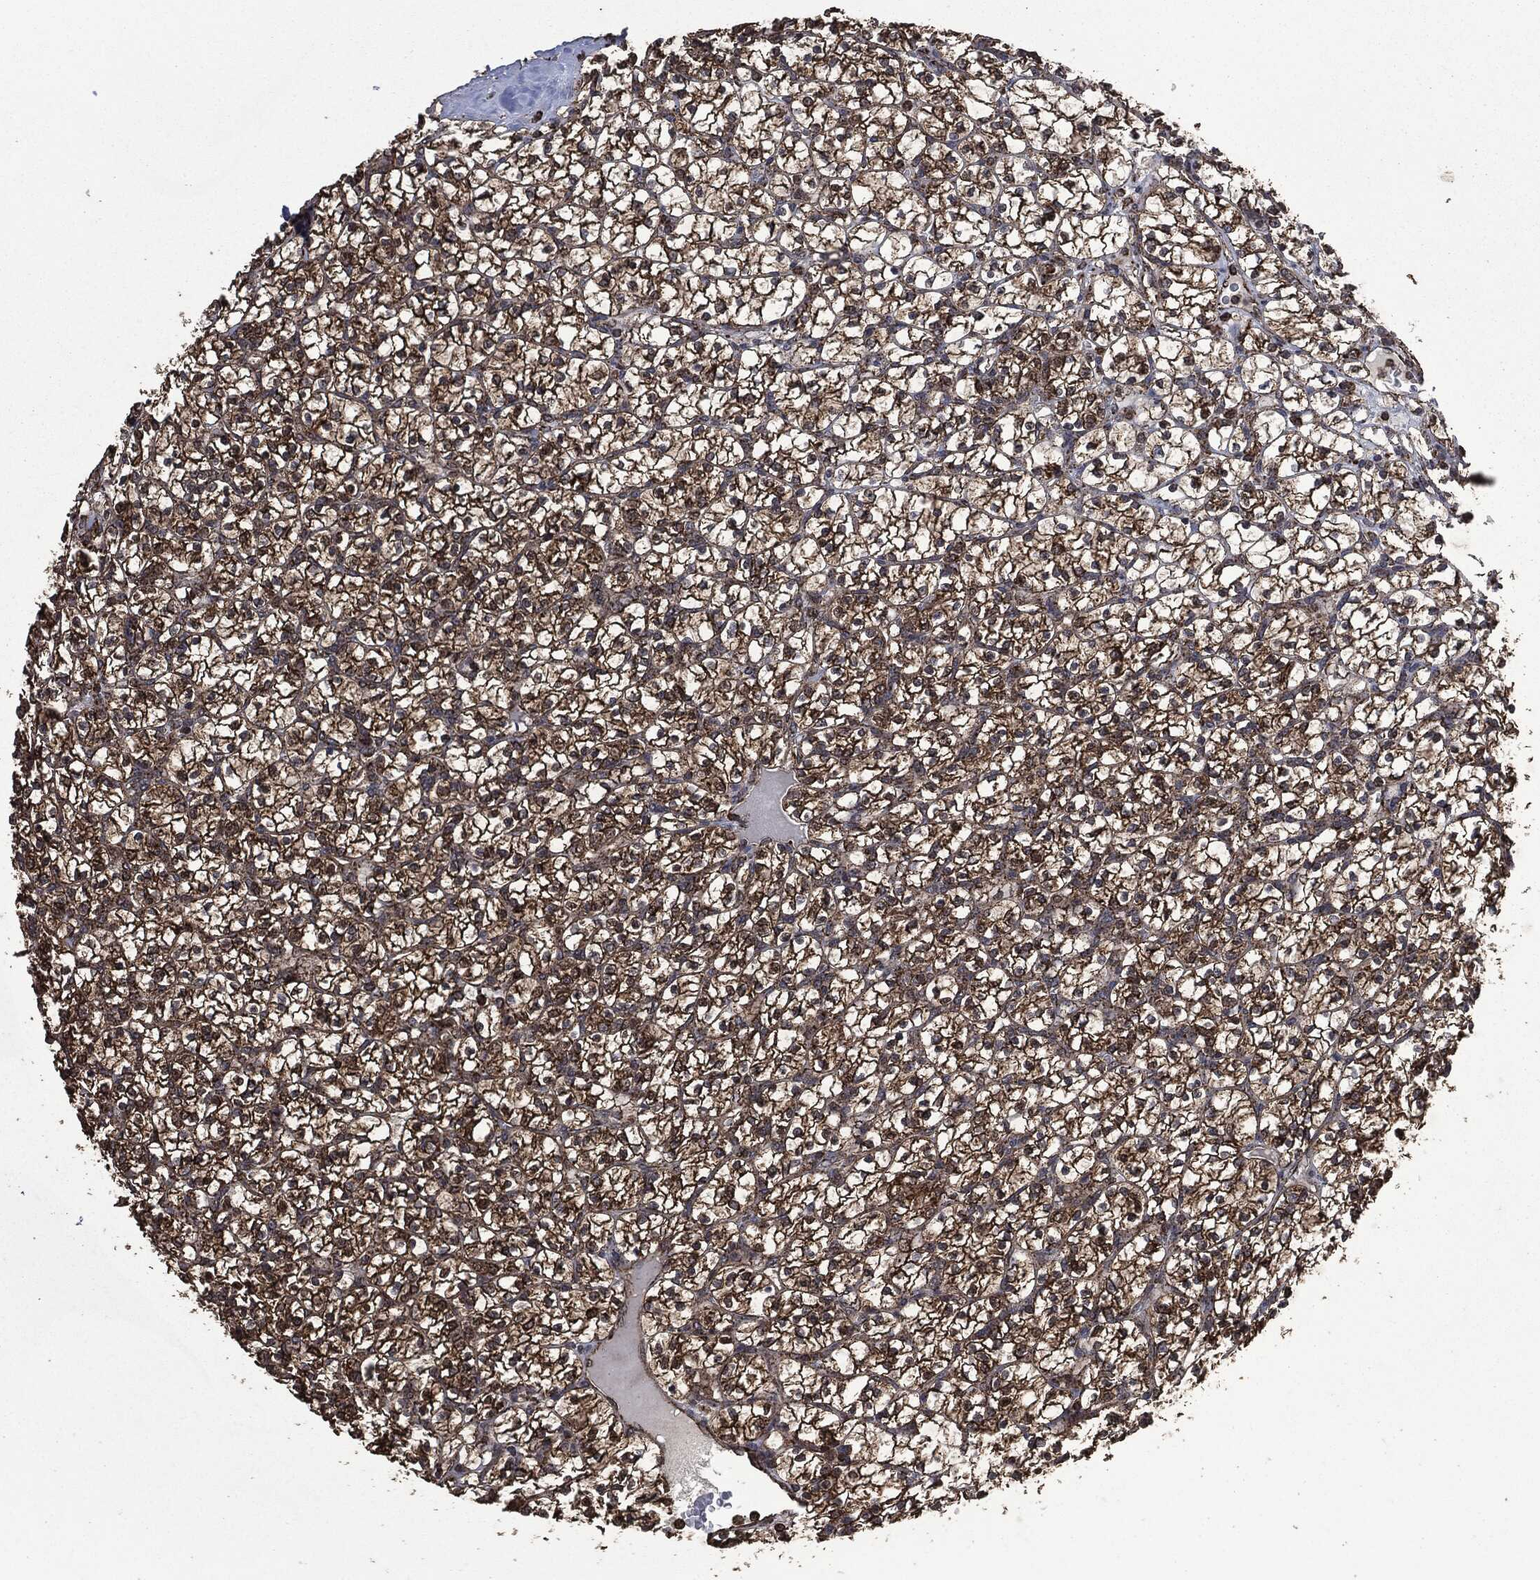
{"staining": {"intensity": "strong", "quantity": ">75%", "location": "cytoplasmic/membranous"}, "tissue": "renal cancer", "cell_type": "Tumor cells", "image_type": "cancer", "snomed": [{"axis": "morphology", "description": "Adenocarcinoma, NOS"}, {"axis": "topography", "description": "Kidney"}], "caption": "Immunohistochemistry micrograph of human renal cancer (adenocarcinoma) stained for a protein (brown), which shows high levels of strong cytoplasmic/membranous staining in approximately >75% of tumor cells.", "gene": "LIG3", "patient": {"sex": "female", "age": 89}}